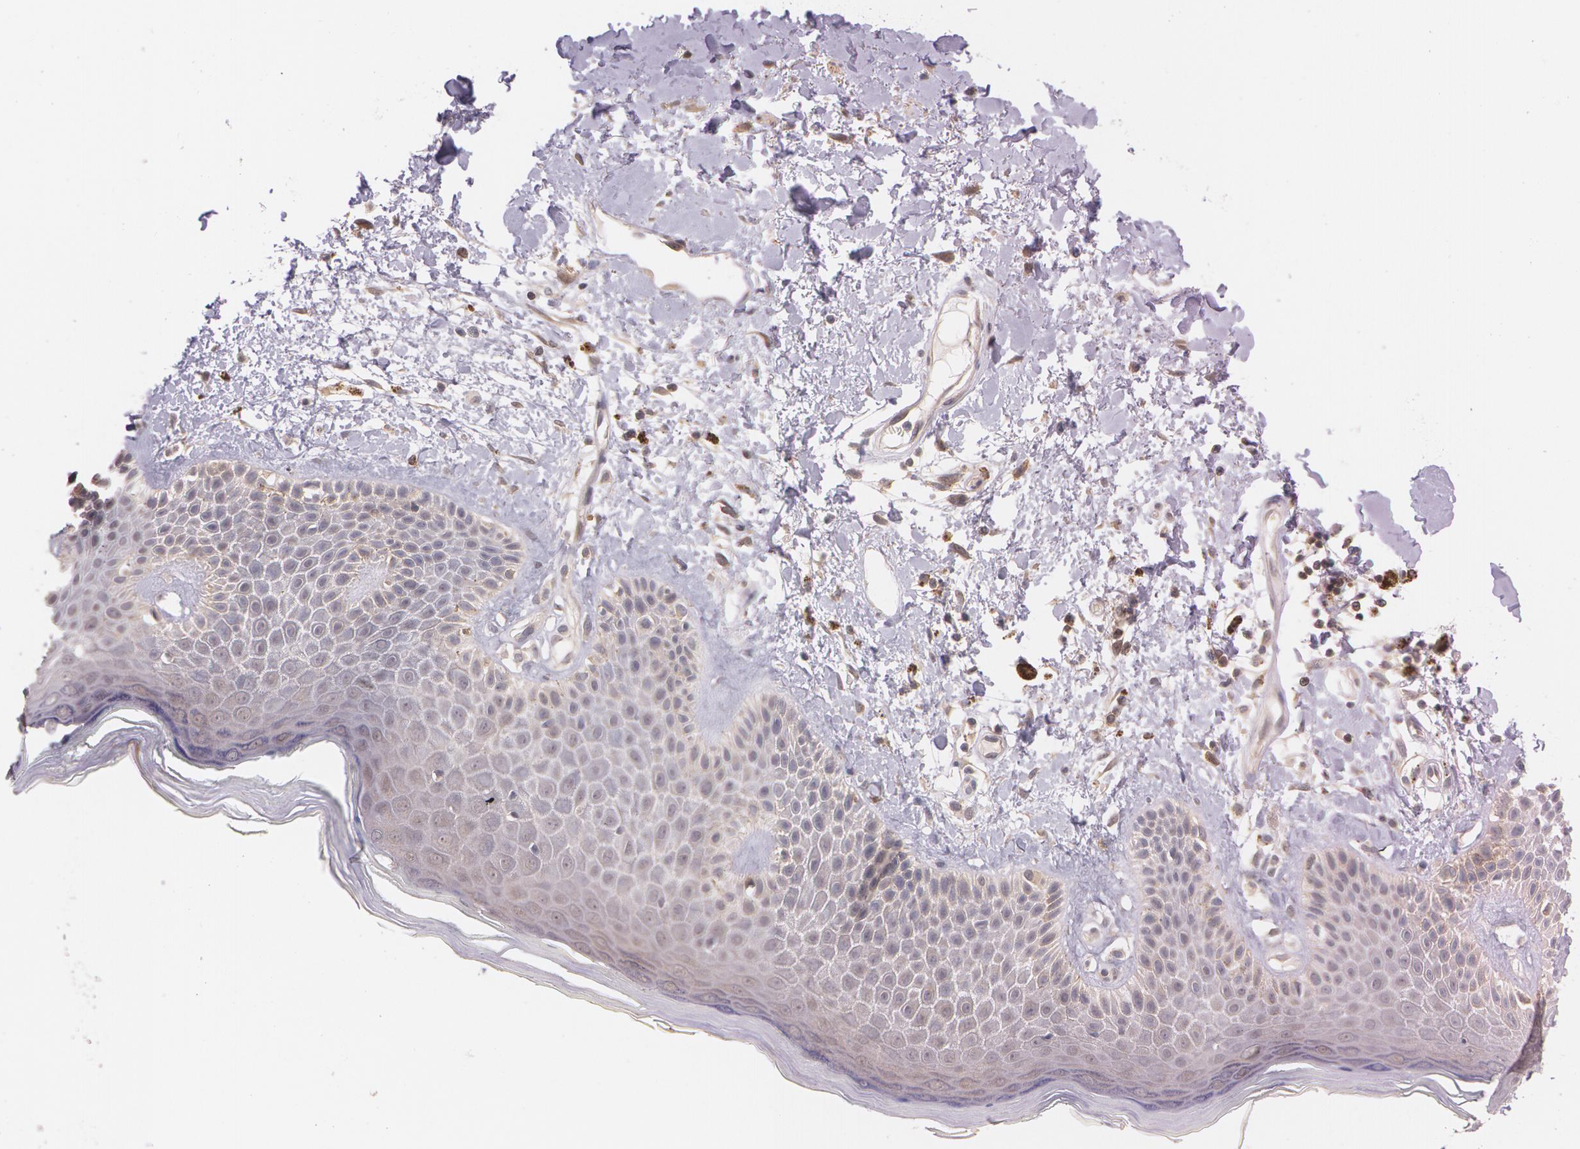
{"staining": {"intensity": "weak", "quantity": ">75%", "location": "cytoplasmic/membranous"}, "tissue": "skin", "cell_type": "Epidermal cells", "image_type": "normal", "snomed": [{"axis": "morphology", "description": "Normal tissue, NOS"}, {"axis": "topography", "description": "Anal"}], "caption": "Epidermal cells exhibit low levels of weak cytoplasmic/membranous positivity in approximately >75% of cells in benign skin.", "gene": "ATG2B", "patient": {"sex": "female", "age": 78}}